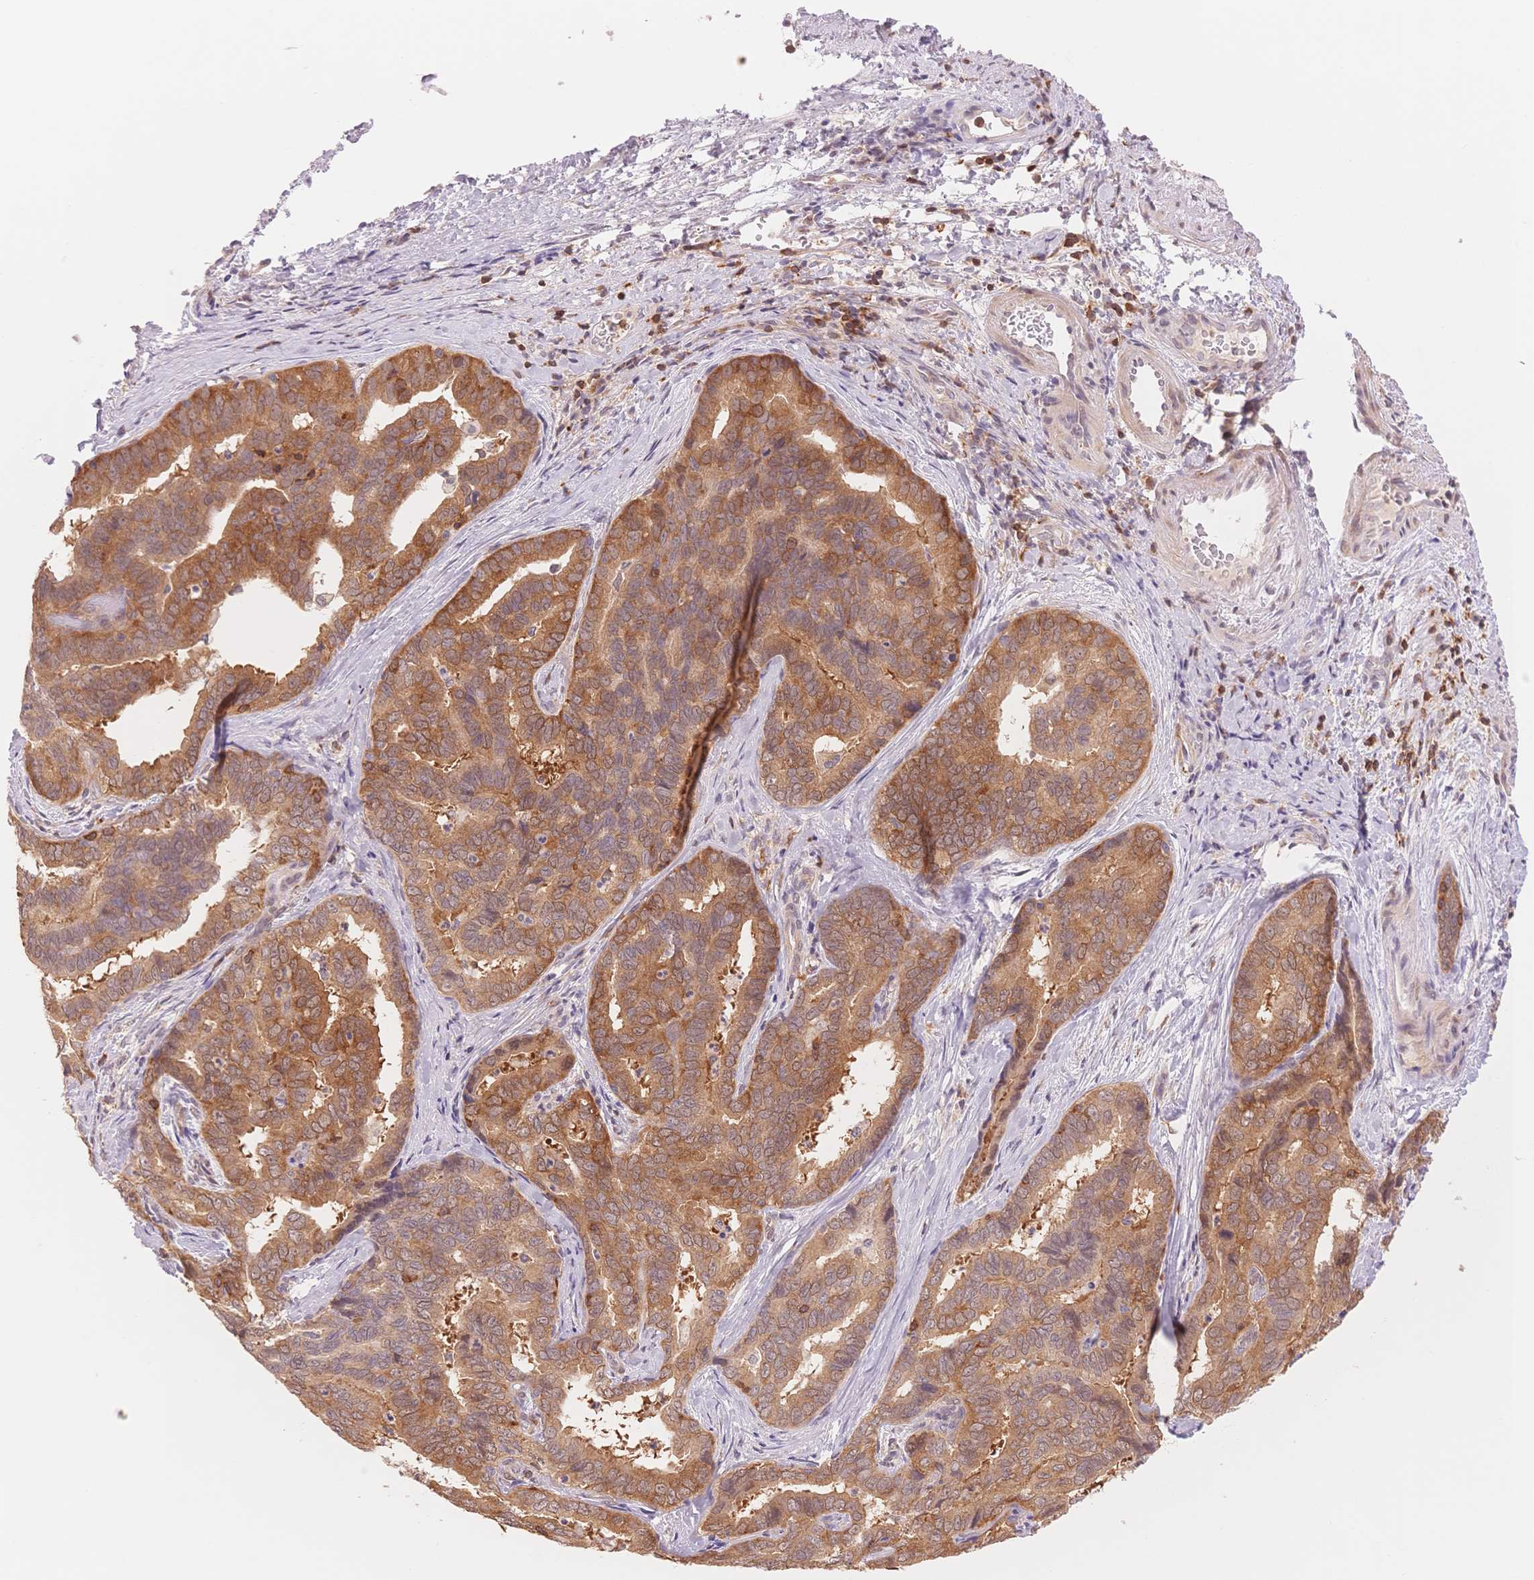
{"staining": {"intensity": "moderate", "quantity": ">75%", "location": "cytoplasmic/membranous"}, "tissue": "liver cancer", "cell_type": "Tumor cells", "image_type": "cancer", "snomed": [{"axis": "morphology", "description": "Cholangiocarcinoma"}, {"axis": "topography", "description": "Liver"}], "caption": "The histopathology image reveals a brown stain indicating the presence of a protein in the cytoplasmic/membranous of tumor cells in cholangiocarcinoma (liver).", "gene": "STK39", "patient": {"sex": "female", "age": 64}}